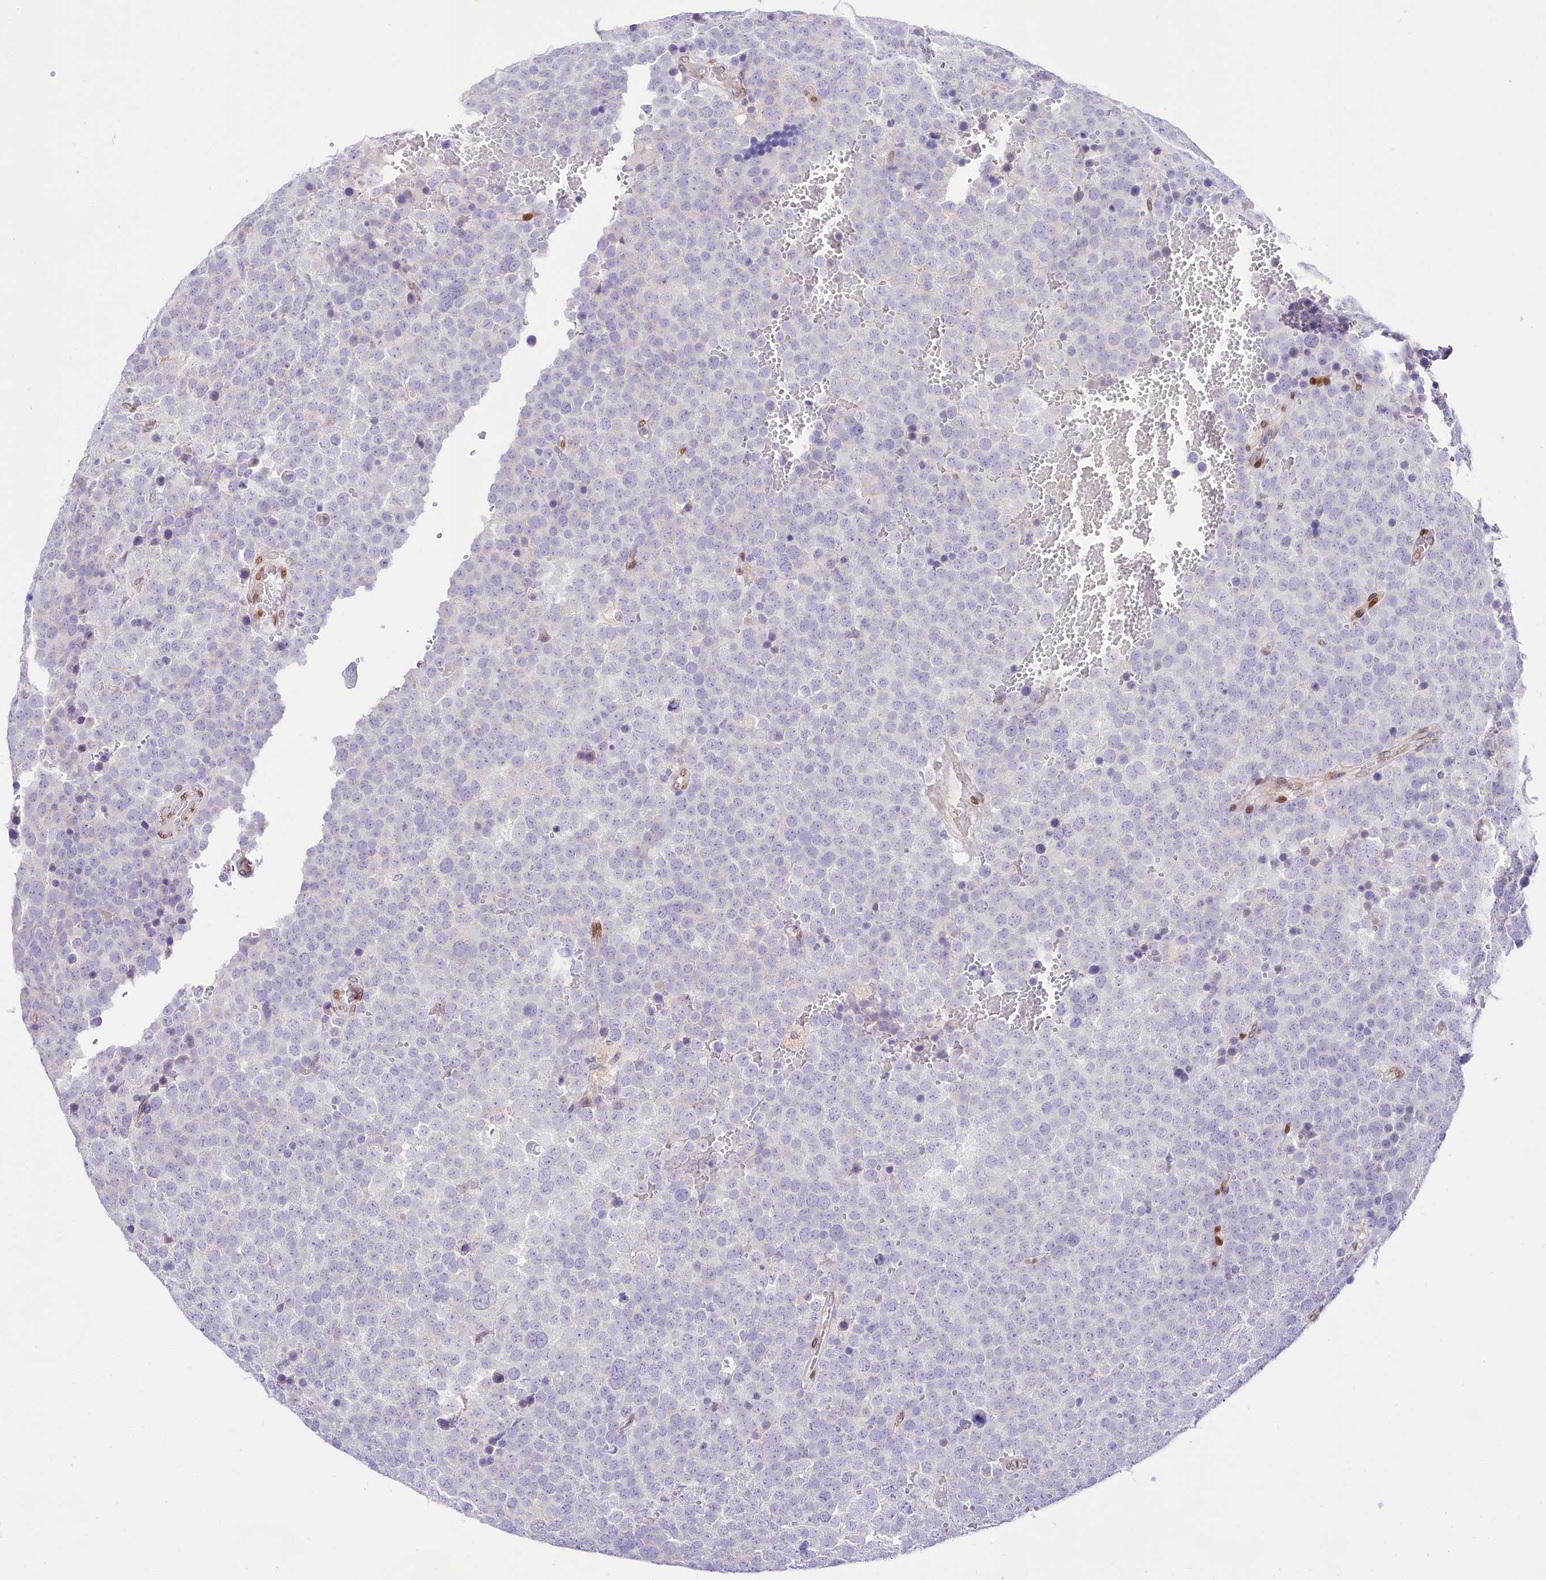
{"staining": {"intensity": "negative", "quantity": "none", "location": "none"}, "tissue": "testis cancer", "cell_type": "Tumor cells", "image_type": "cancer", "snomed": [{"axis": "morphology", "description": "Seminoma, NOS"}, {"axis": "topography", "description": "Testis"}], "caption": "IHC micrograph of human testis cancer (seminoma) stained for a protein (brown), which demonstrates no positivity in tumor cells. (DAB (3,3'-diaminobenzidine) immunohistochemistry, high magnification).", "gene": "PPIP5K2", "patient": {"sex": "male", "age": 71}}